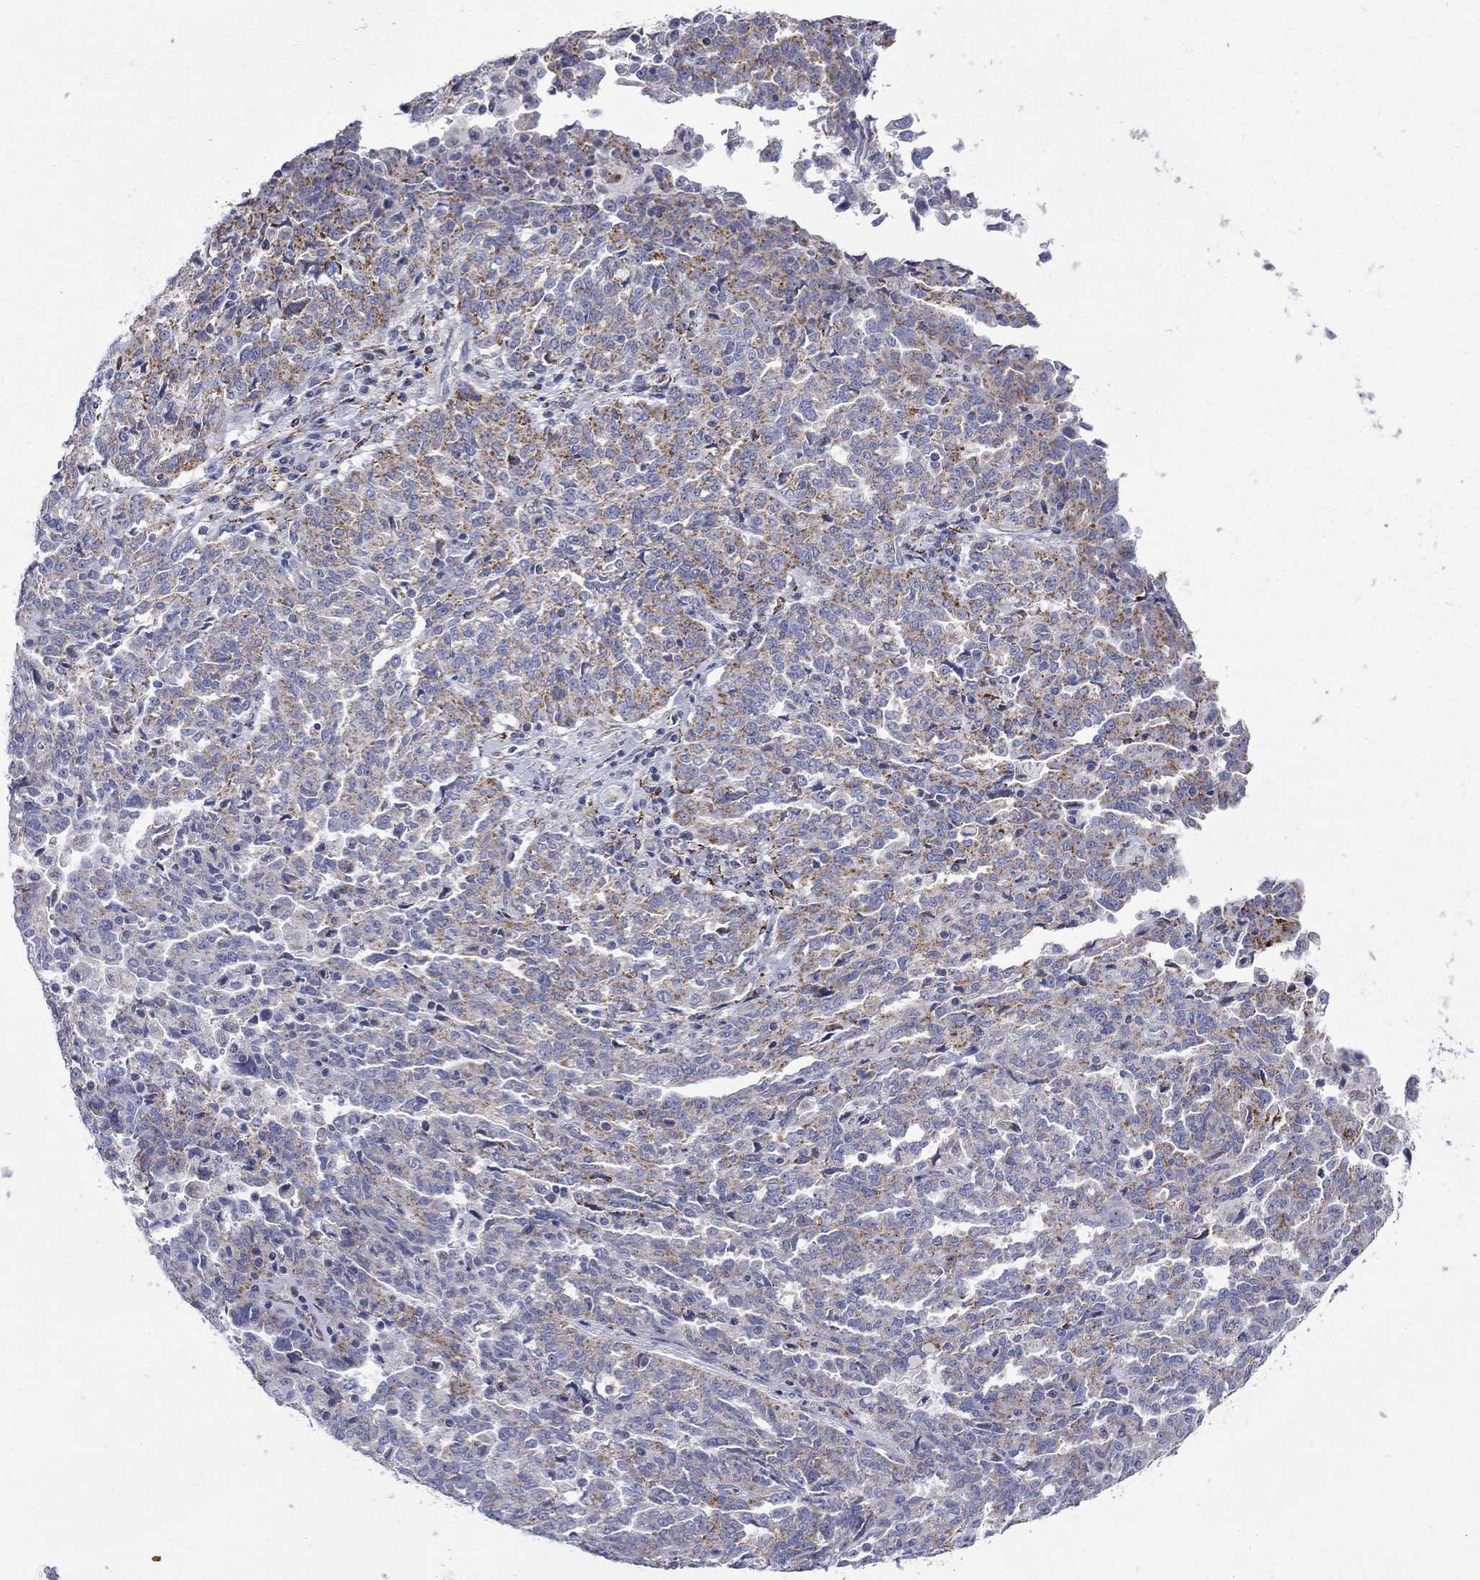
{"staining": {"intensity": "moderate", "quantity": "<25%", "location": "cytoplasmic/membranous"}, "tissue": "ovarian cancer", "cell_type": "Tumor cells", "image_type": "cancer", "snomed": [{"axis": "morphology", "description": "Cystadenocarcinoma, serous, NOS"}, {"axis": "topography", "description": "Ovary"}], "caption": "Immunohistochemistry of ovarian serous cystadenocarcinoma exhibits low levels of moderate cytoplasmic/membranous expression in about <25% of tumor cells.", "gene": "CISD1", "patient": {"sex": "female", "age": 67}}